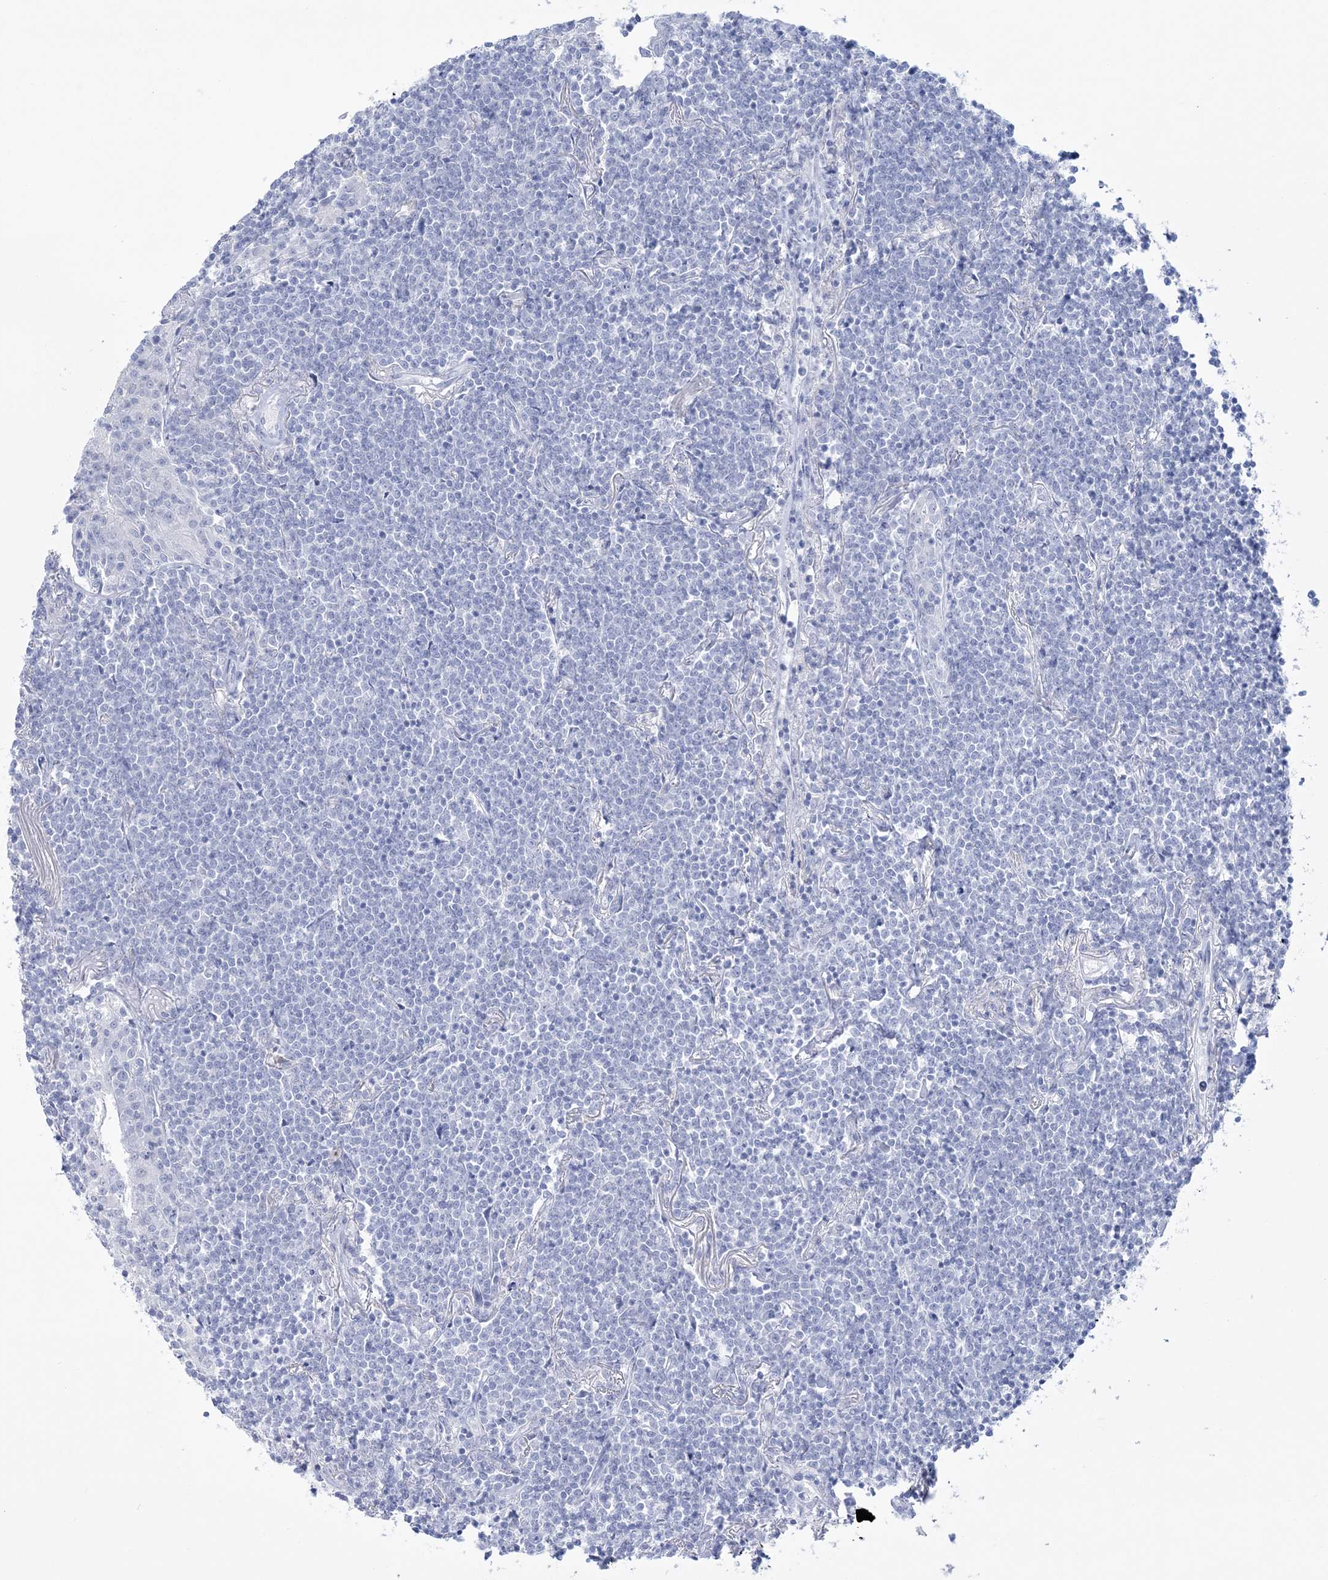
{"staining": {"intensity": "negative", "quantity": "none", "location": "none"}, "tissue": "lymphoma", "cell_type": "Tumor cells", "image_type": "cancer", "snomed": [{"axis": "morphology", "description": "Malignant lymphoma, non-Hodgkin's type, Low grade"}, {"axis": "topography", "description": "Lung"}], "caption": "Immunohistochemistry (IHC) of low-grade malignant lymphoma, non-Hodgkin's type shows no positivity in tumor cells.", "gene": "RBP2", "patient": {"sex": "female", "age": 71}}